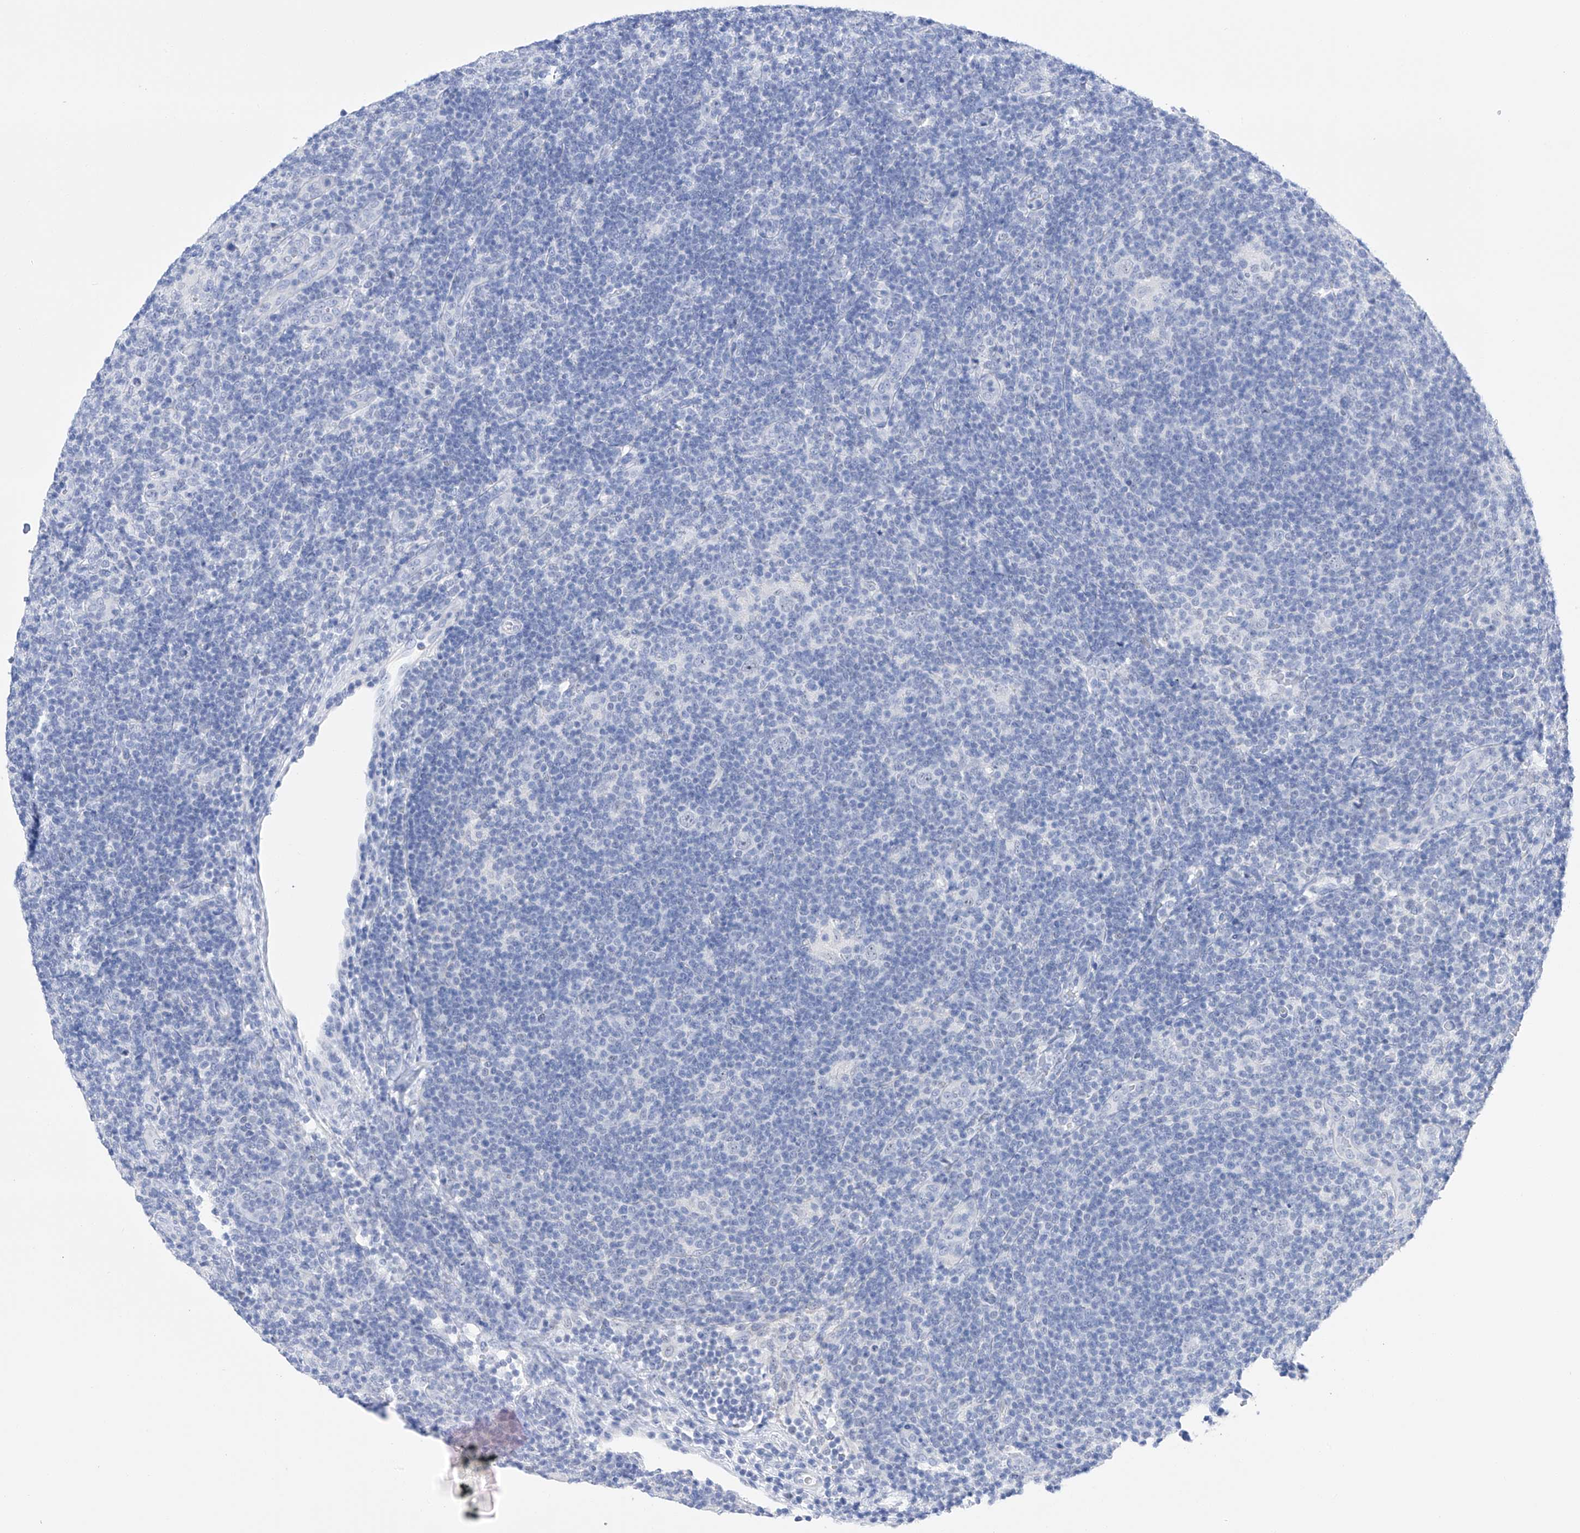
{"staining": {"intensity": "negative", "quantity": "none", "location": "none"}, "tissue": "lymphoma", "cell_type": "Tumor cells", "image_type": "cancer", "snomed": [{"axis": "morphology", "description": "Hodgkin's disease, NOS"}, {"axis": "topography", "description": "Lymph node"}], "caption": "This is a micrograph of IHC staining of Hodgkin's disease, which shows no positivity in tumor cells.", "gene": "FLG", "patient": {"sex": "female", "age": 57}}